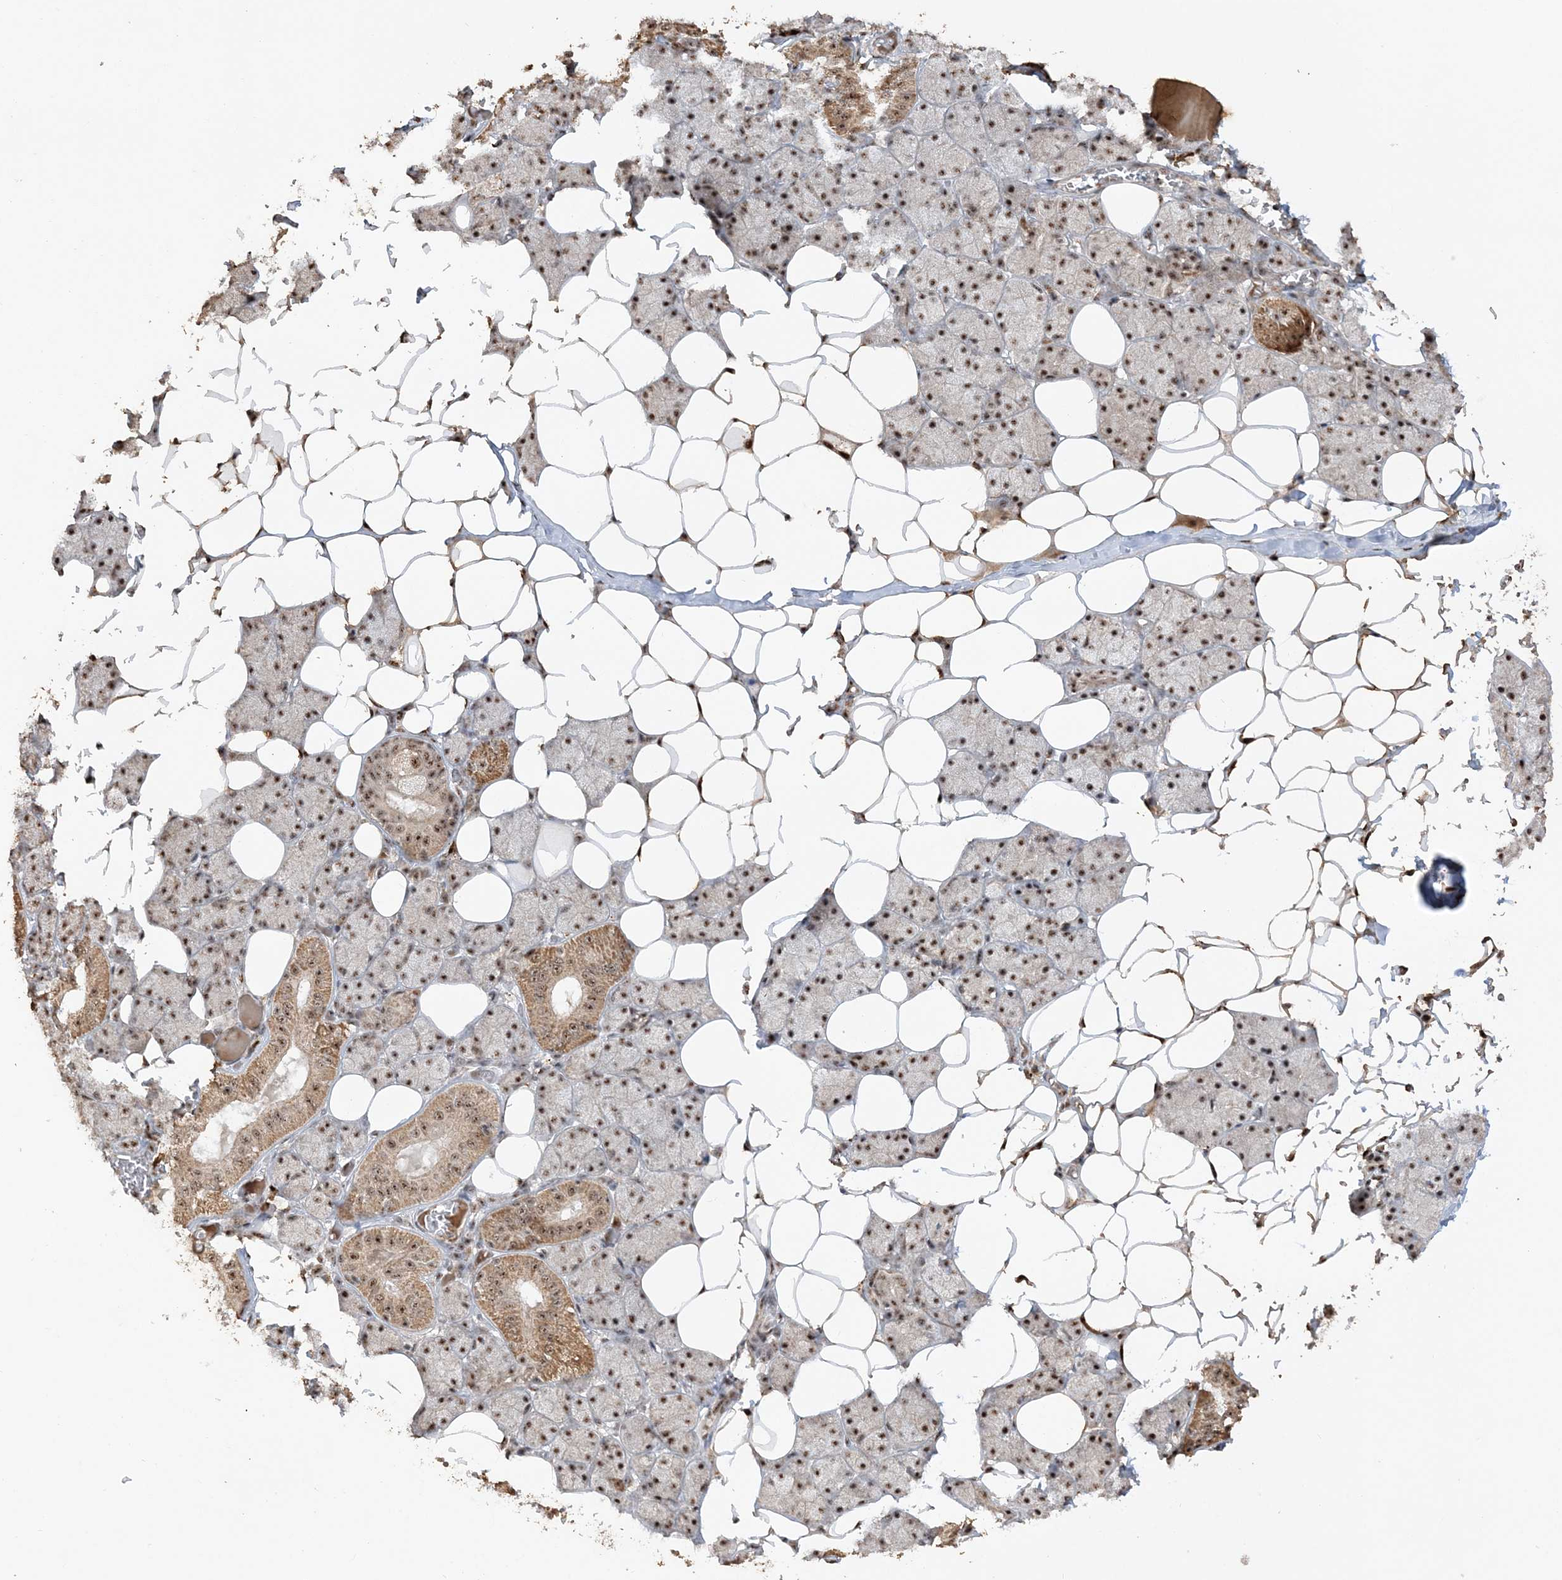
{"staining": {"intensity": "strong", "quantity": ">75%", "location": "cytoplasmic/membranous,nuclear"}, "tissue": "salivary gland", "cell_type": "Glandular cells", "image_type": "normal", "snomed": [{"axis": "morphology", "description": "Normal tissue, NOS"}, {"axis": "topography", "description": "Salivary gland"}], "caption": "An IHC micrograph of benign tissue is shown. Protein staining in brown shows strong cytoplasmic/membranous,nuclear positivity in salivary gland within glandular cells. The staining is performed using DAB (3,3'-diaminobenzidine) brown chromogen to label protein expression. The nuclei are counter-stained blue using hematoxylin.", "gene": "POLR3B", "patient": {"sex": "female", "age": 33}}